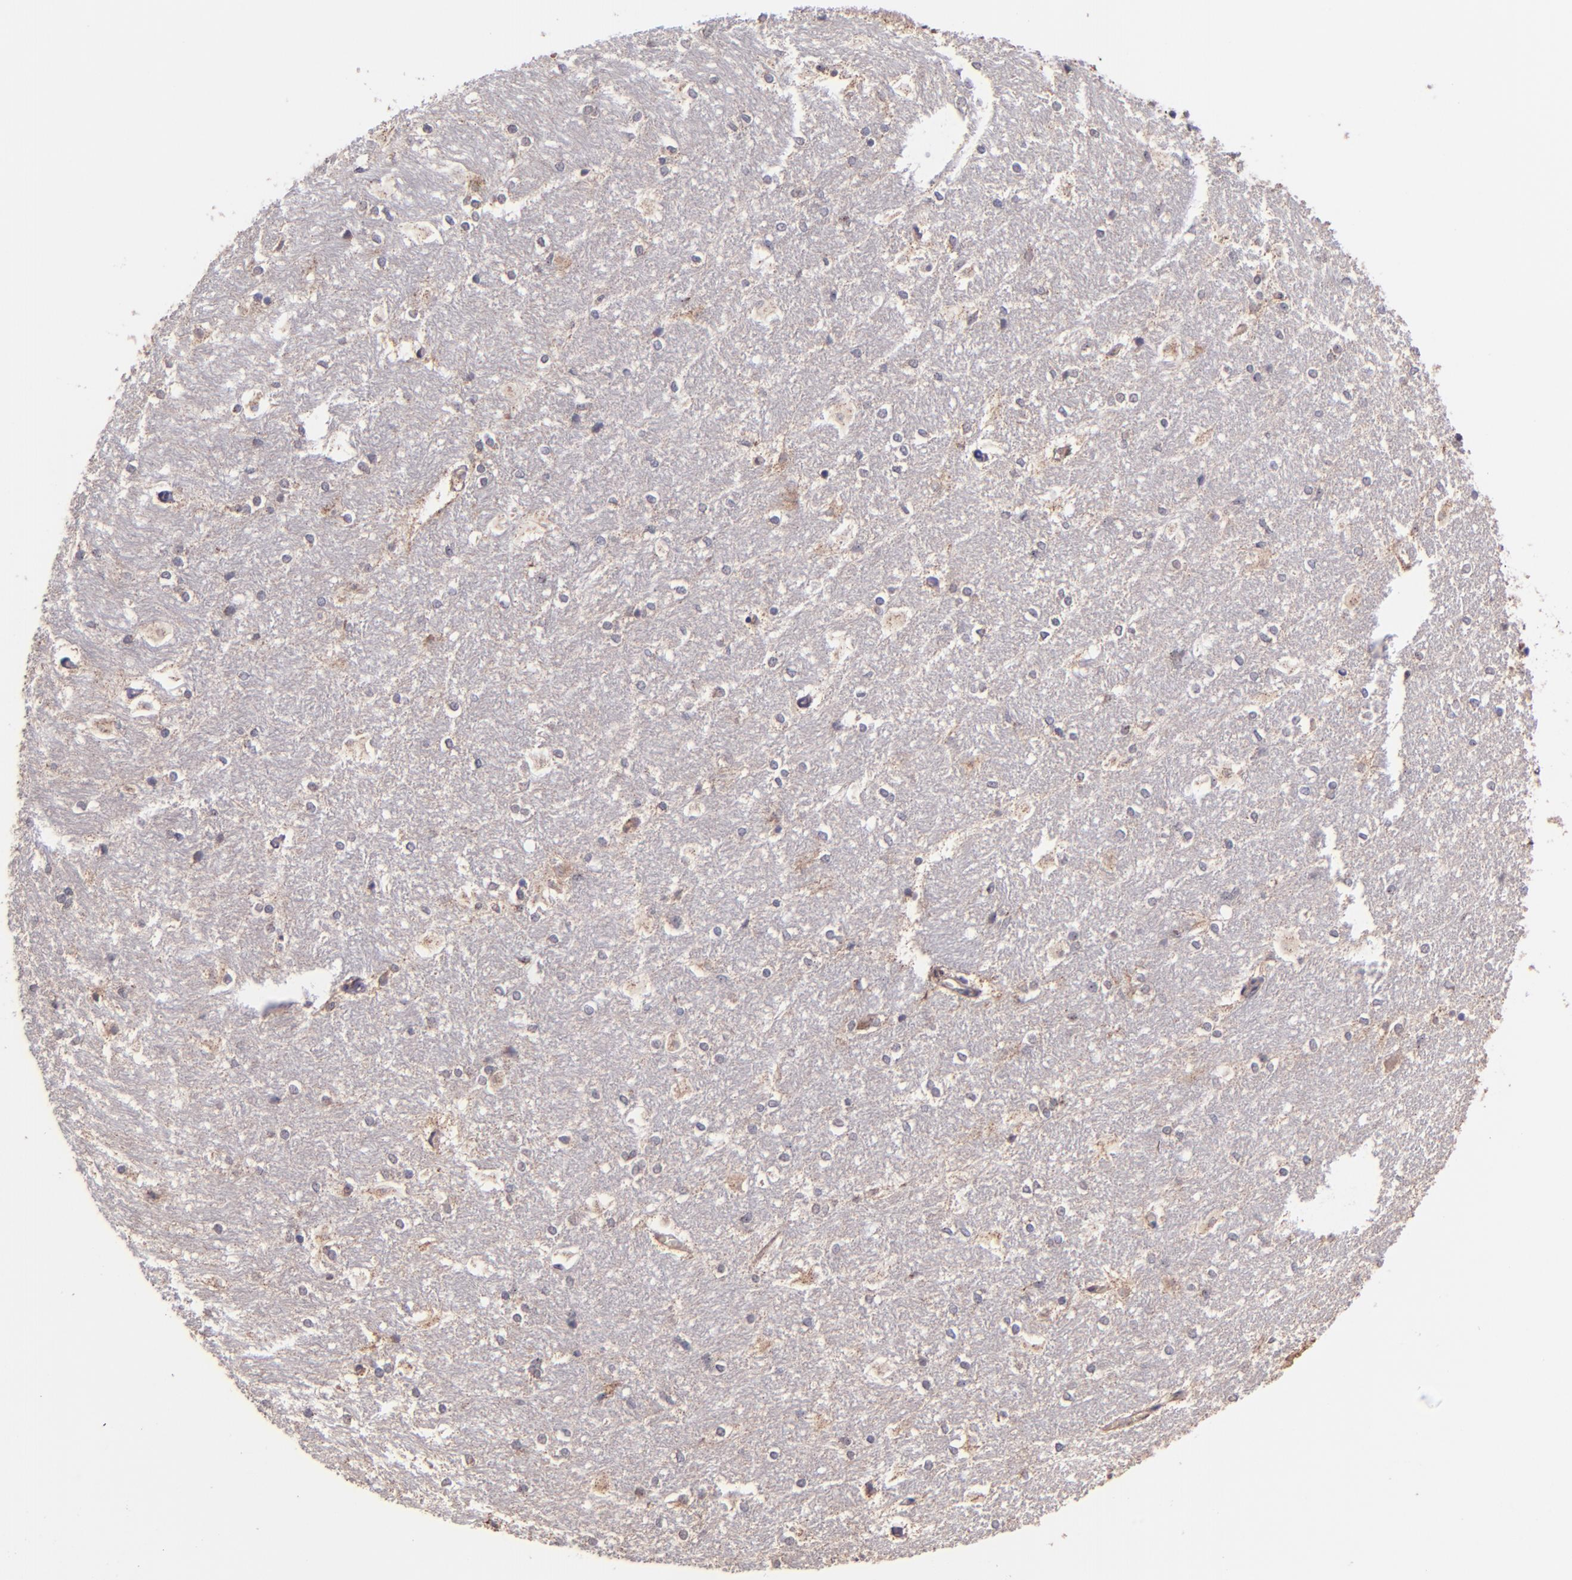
{"staining": {"intensity": "weak", "quantity": "<25%", "location": "cytoplasmic/membranous"}, "tissue": "hippocampus", "cell_type": "Glial cells", "image_type": "normal", "snomed": [{"axis": "morphology", "description": "Normal tissue, NOS"}, {"axis": "topography", "description": "Hippocampus"}], "caption": "Image shows no significant protein expression in glial cells of normal hippocampus. (Stains: DAB IHC with hematoxylin counter stain, Microscopy: brightfield microscopy at high magnification).", "gene": "SHC1", "patient": {"sex": "female", "age": 19}}